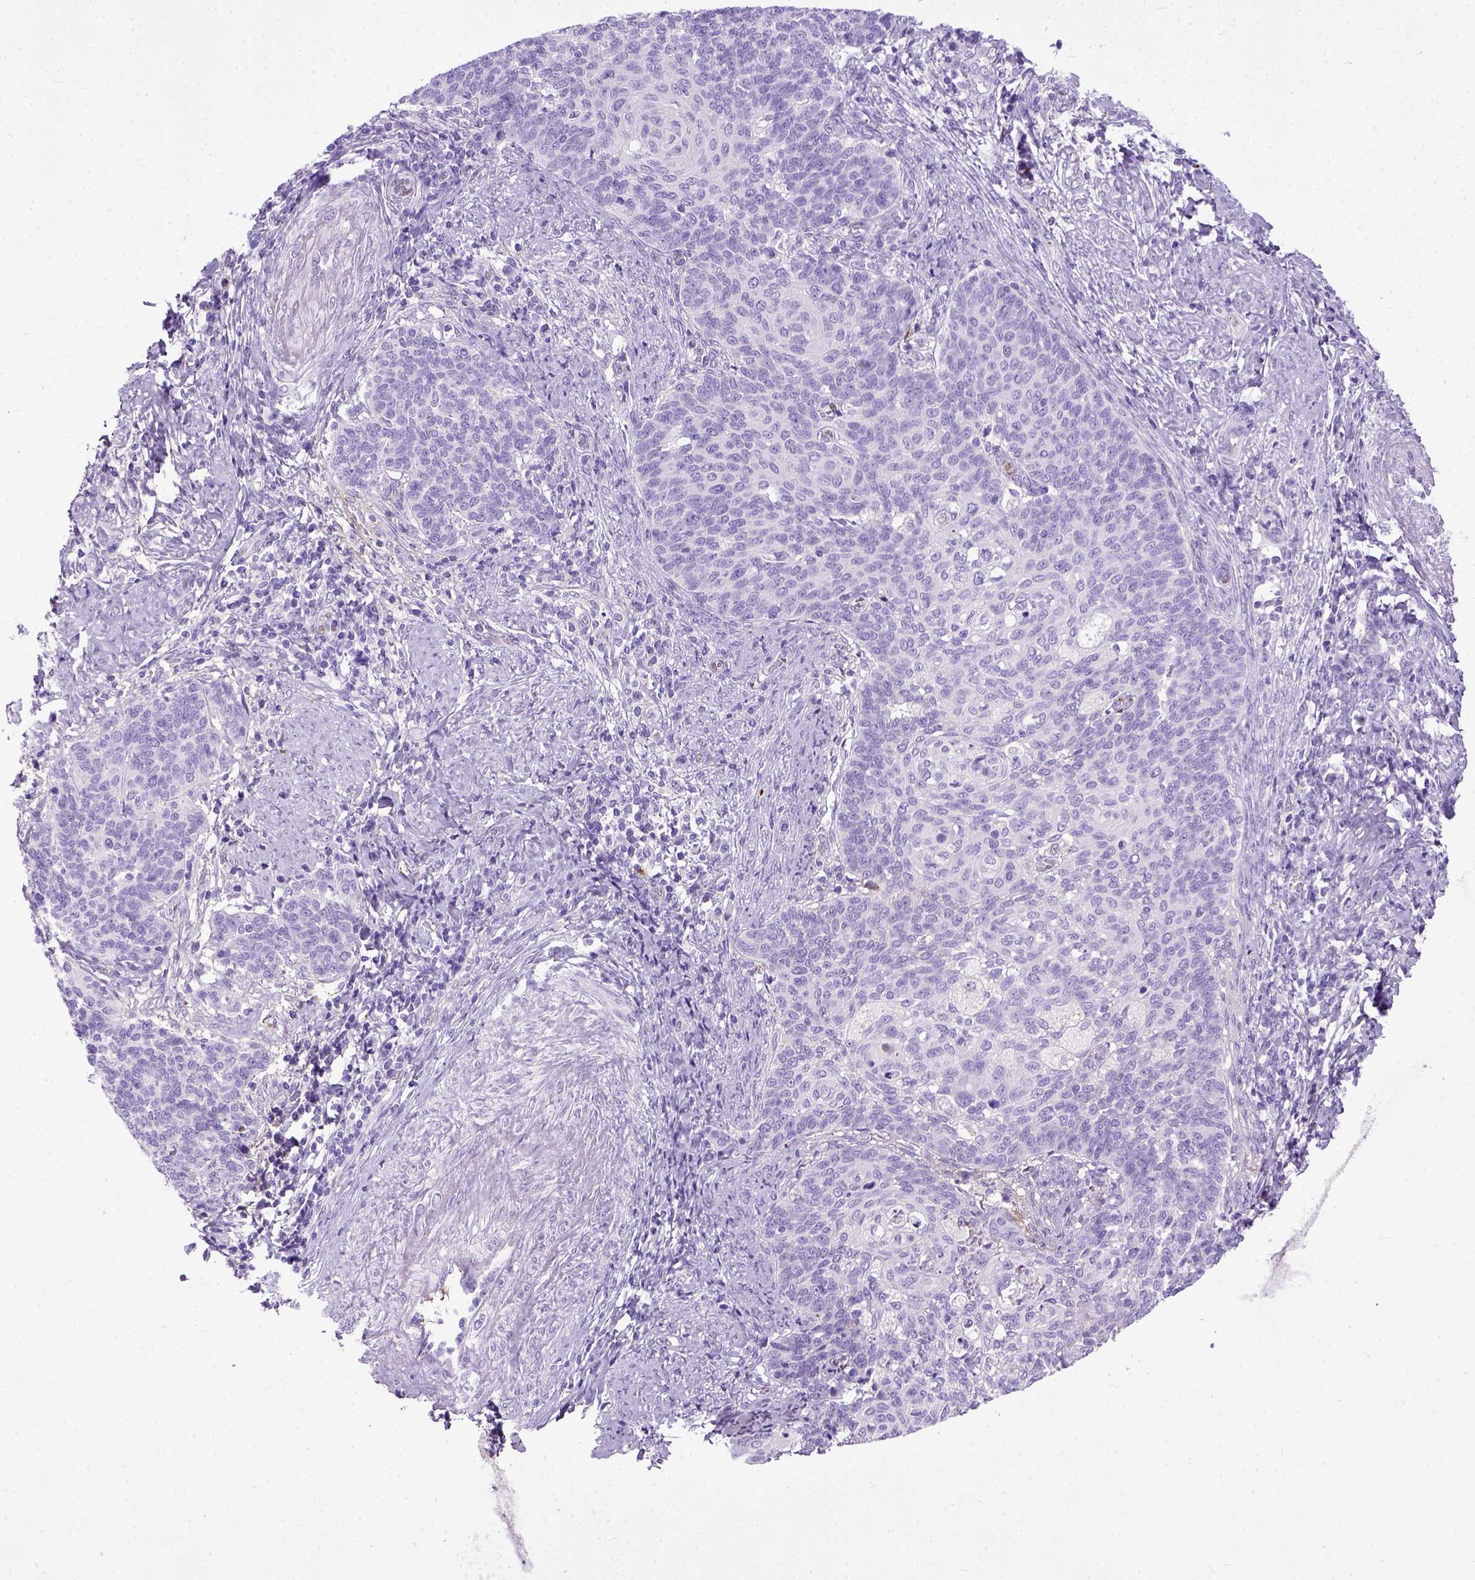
{"staining": {"intensity": "negative", "quantity": "none", "location": "none"}, "tissue": "cervical cancer", "cell_type": "Tumor cells", "image_type": "cancer", "snomed": [{"axis": "morphology", "description": "Normal tissue, NOS"}, {"axis": "morphology", "description": "Squamous cell carcinoma, NOS"}, {"axis": "topography", "description": "Cervix"}], "caption": "IHC histopathology image of neoplastic tissue: squamous cell carcinoma (cervical) stained with DAB (3,3'-diaminobenzidine) shows no significant protein expression in tumor cells. (IHC, brightfield microscopy, high magnification).", "gene": "ADAMTS8", "patient": {"sex": "female", "age": 39}}